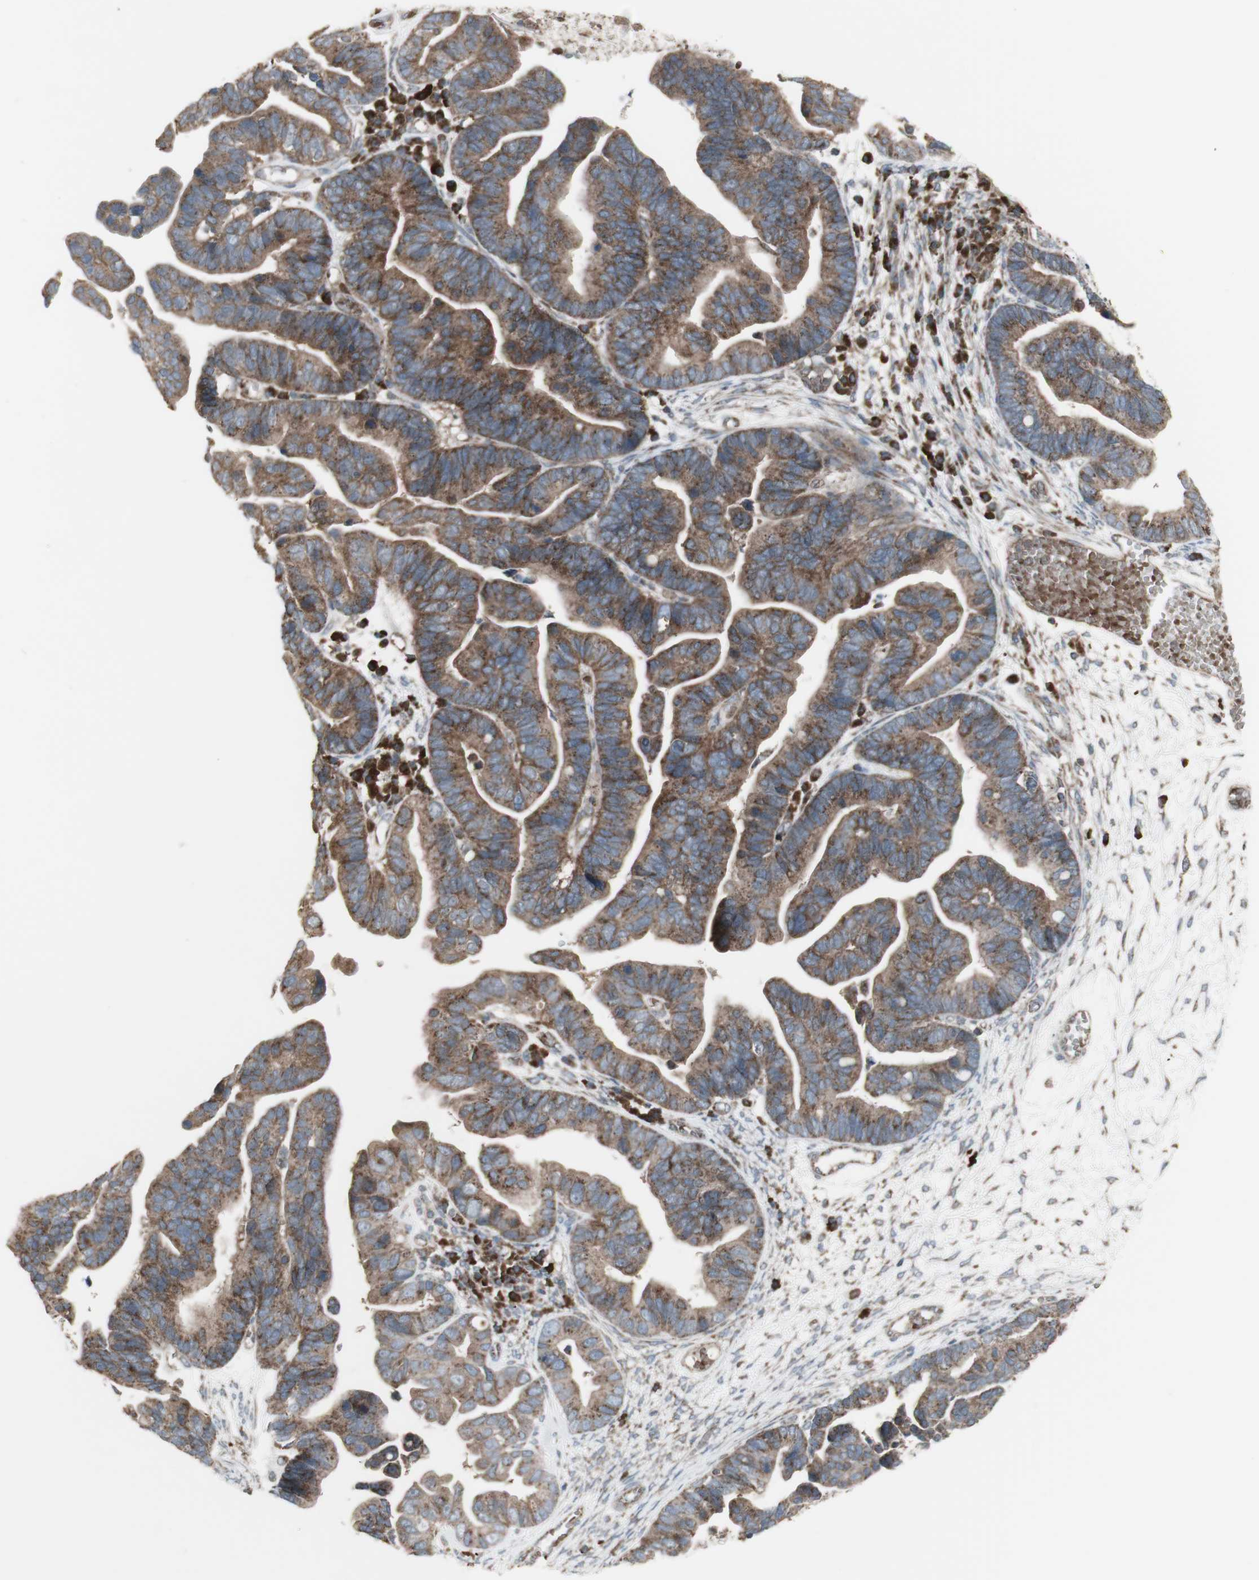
{"staining": {"intensity": "weak", "quantity": ">75%", "location": "cytoplasmic/membranous"}, "tissue": "ovarian cancer", "cell_type": "Tumor cells", "image_type": "cancer", "snomed": [{"axis": "morphology", "description": "Cystadenocarcinoma, serous, NOS"}, {"axis": "topography", "description": "Ovary"}], "caption": "Immunohistochemical staining of ovarian cancer shows weak cytoplasmic/membranous protein expression in about >75% of tumor cells.", "gene": "SHC1", "patient": {"sex": "female", "age": 56}}